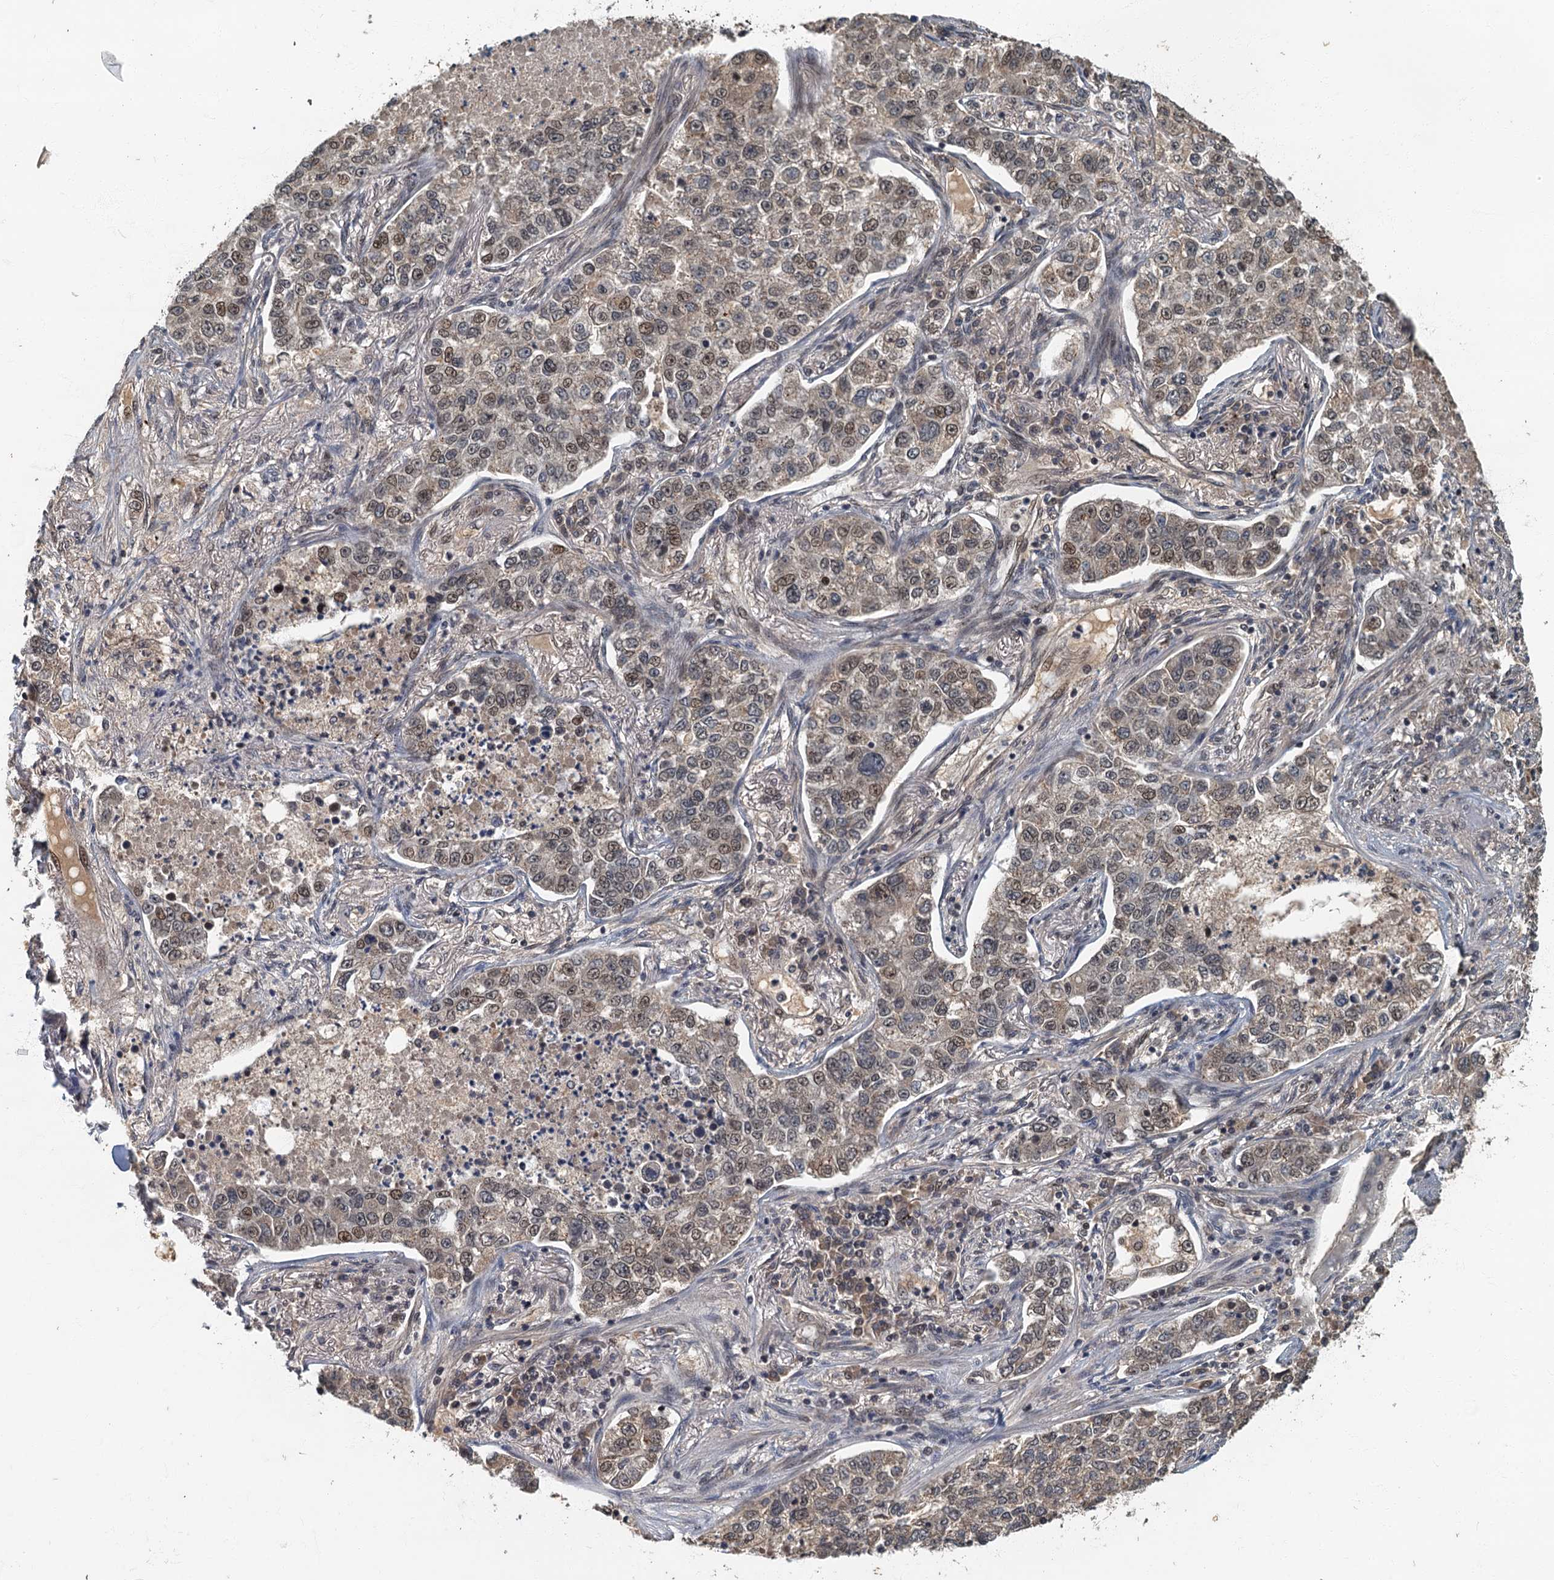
{"staining": {"intensity": "moderate", "quantity": "25%-75%", "location": "nuclear"}, "tissue": "lung cancer", "cell_type": "Tumor cells", "image_type": "cancer", "snomed": [{"axis": "morphology", "description": "Adenocarcinoma, NOS"}, {"axis": "topography", "description": "Lung"}], "caption": "Adenocarcinoma (lung) tissue shows moderate nuclear expression in approximately 25%-75% of tumor cells, visualized by immunohistochemistry. (Stains: DAB (3,3'-diaminobenzidine) in brown, nuclei in blue, Microscopy: brightfield microscopy at high magnification).", "gene": "CKAP2L", "patient": {"sex": "male", "age": 49}}